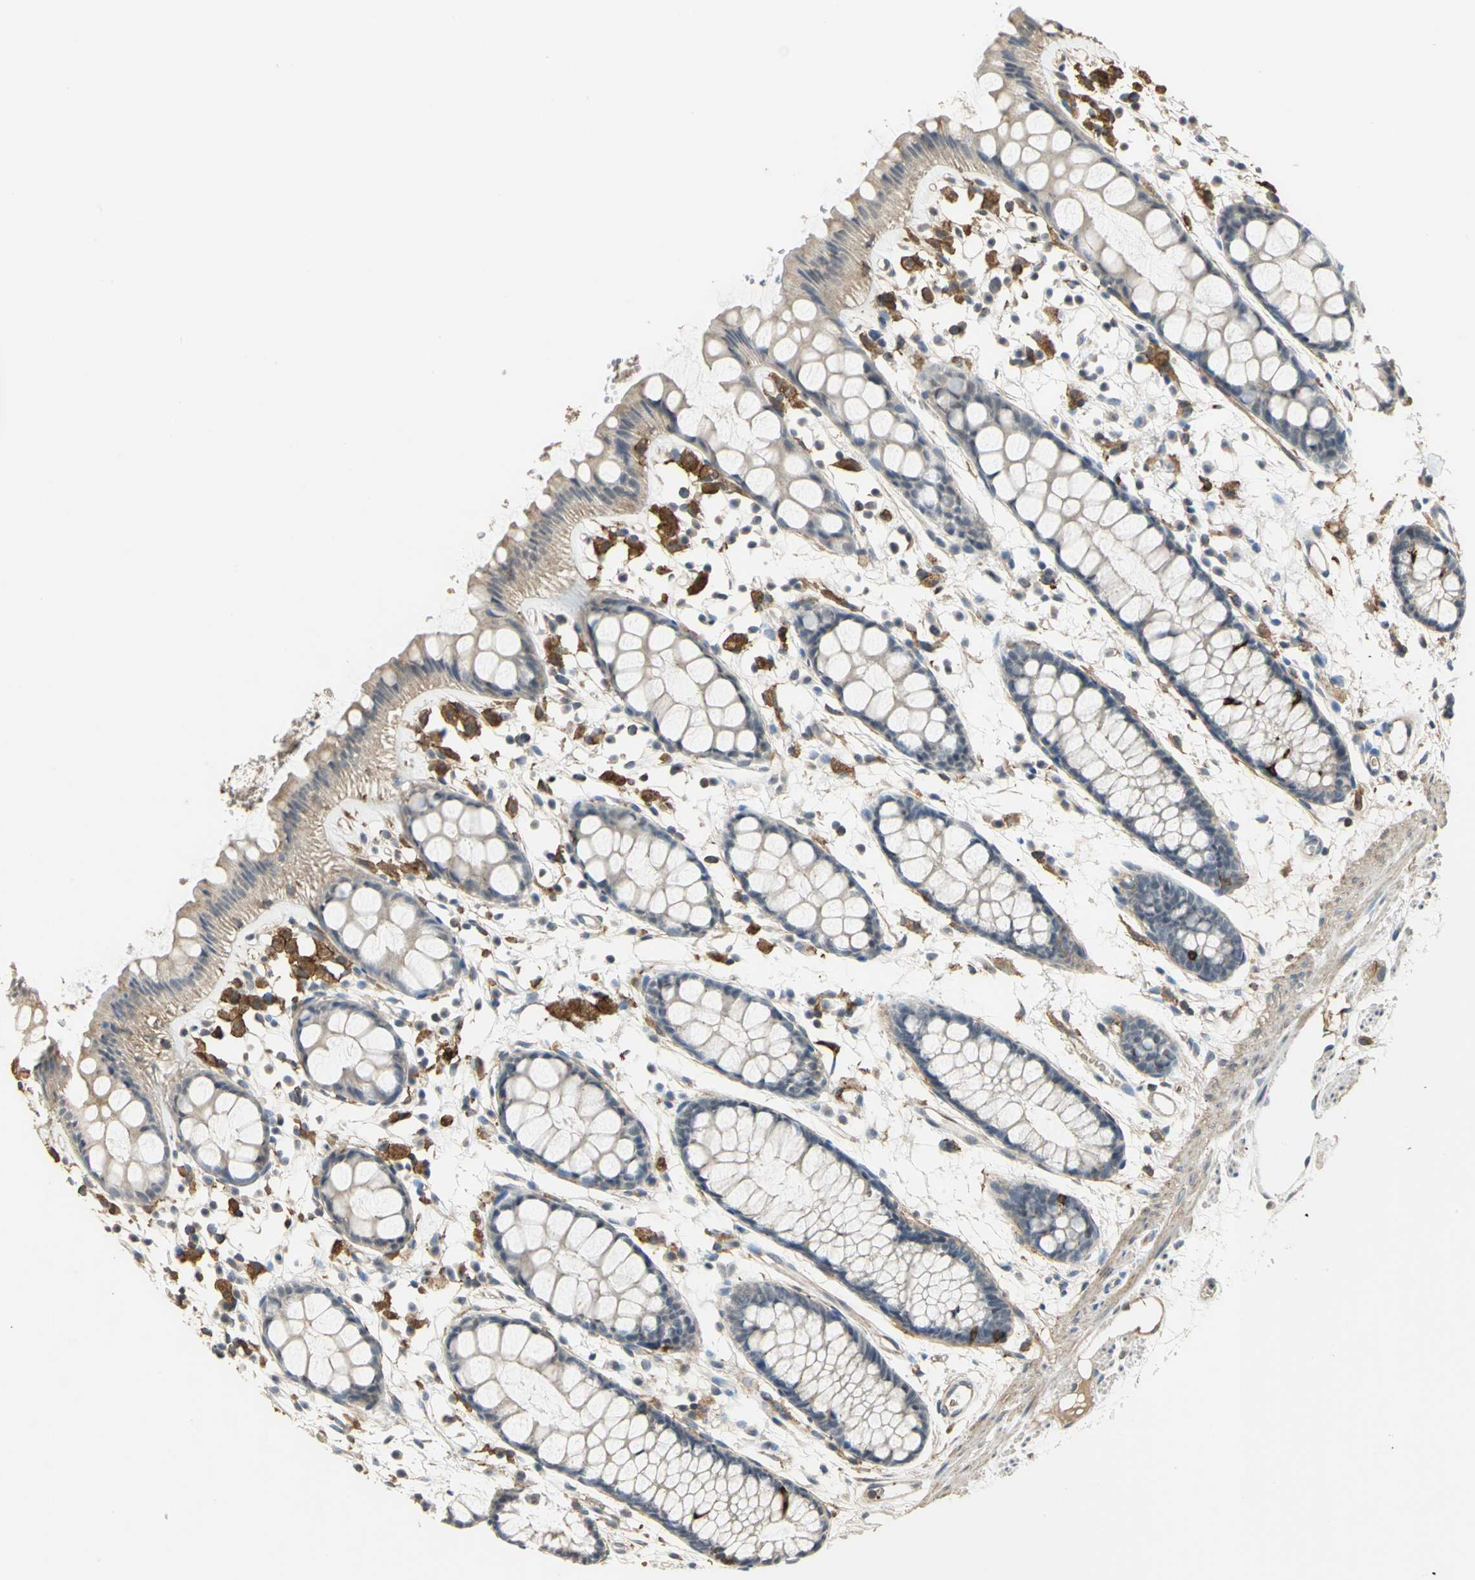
{"staining": {"intensity": "negative", "quantity": "none", "location": "none"}, "tissue": "rectum", "cell_type": "Glandular cells", "image_type": "normal", "snomed": [{"axis": "morphology", "description": "Normal tissue, NOS"}, {"axis": "topography", "description": "Rectum"}], "caption": "Benign rectum was stained to show a protein in brown. There is no significant staining in glandular cells.", "gene": "SKAP2", "patient": {"sex": "female", "age": 66}}